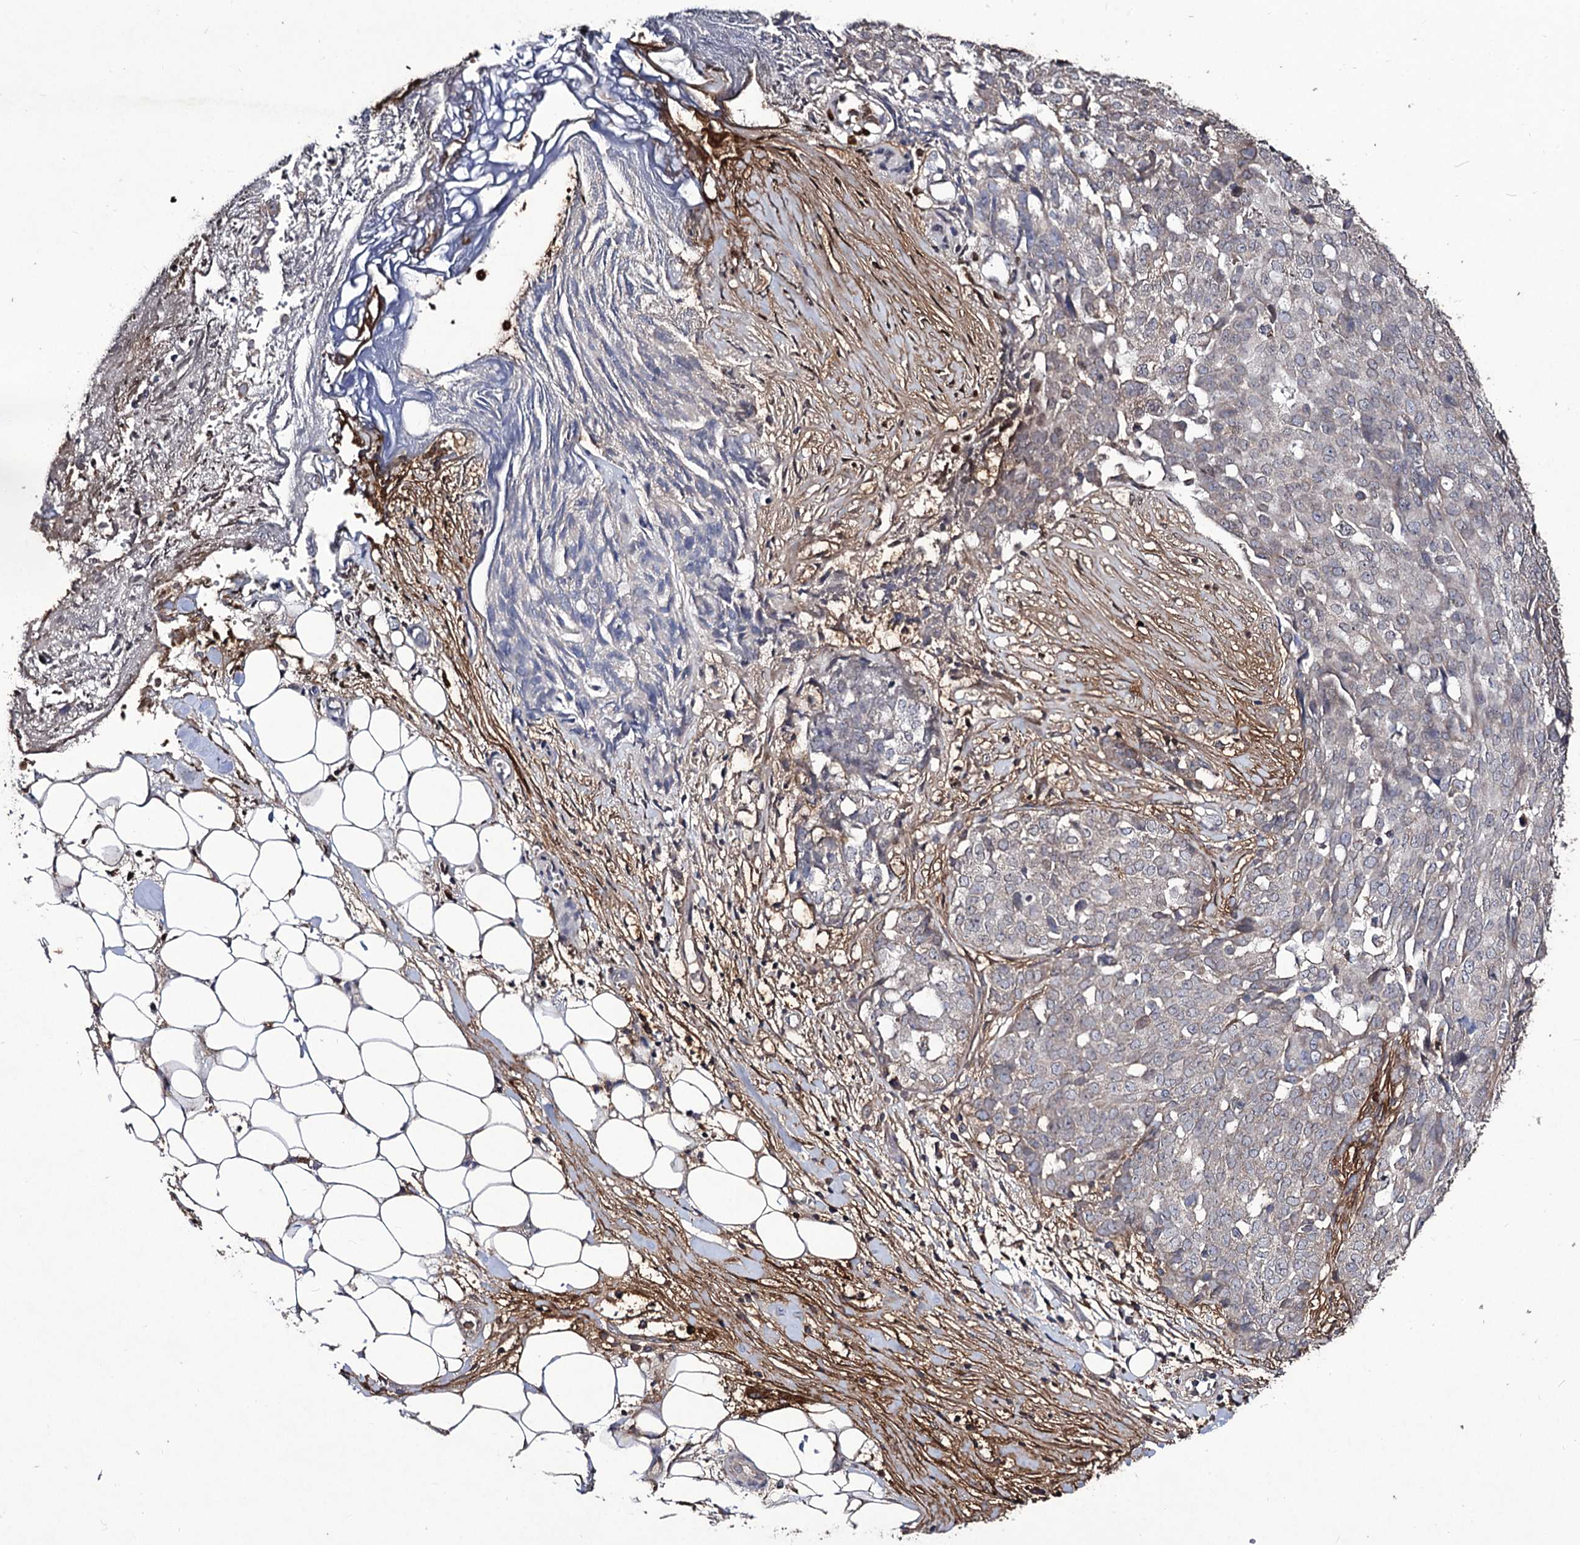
{"staining": {"intensity": "negative", "quantity": "none", "location": "none"}, "tissue": "ovarian cancer", "cell_type": "Tumor cells", "image_type": "cancer", "snomed": [{"axis": "morphology", "description": "Cystadenocarcinoma, serous, NOS"}, {"axis": "topography", "description": "Soft tissue"}, {"axis": "topography", "description": "Ovary"}], "caption": "A high-resolution image shows IHC staining of ovarian cancer (serous cystadenocarcinoma), which demonstrates no significant expression in tumor cells.", "gene": "MYO1H", "patient": {"sex": "female", "age": 57}}